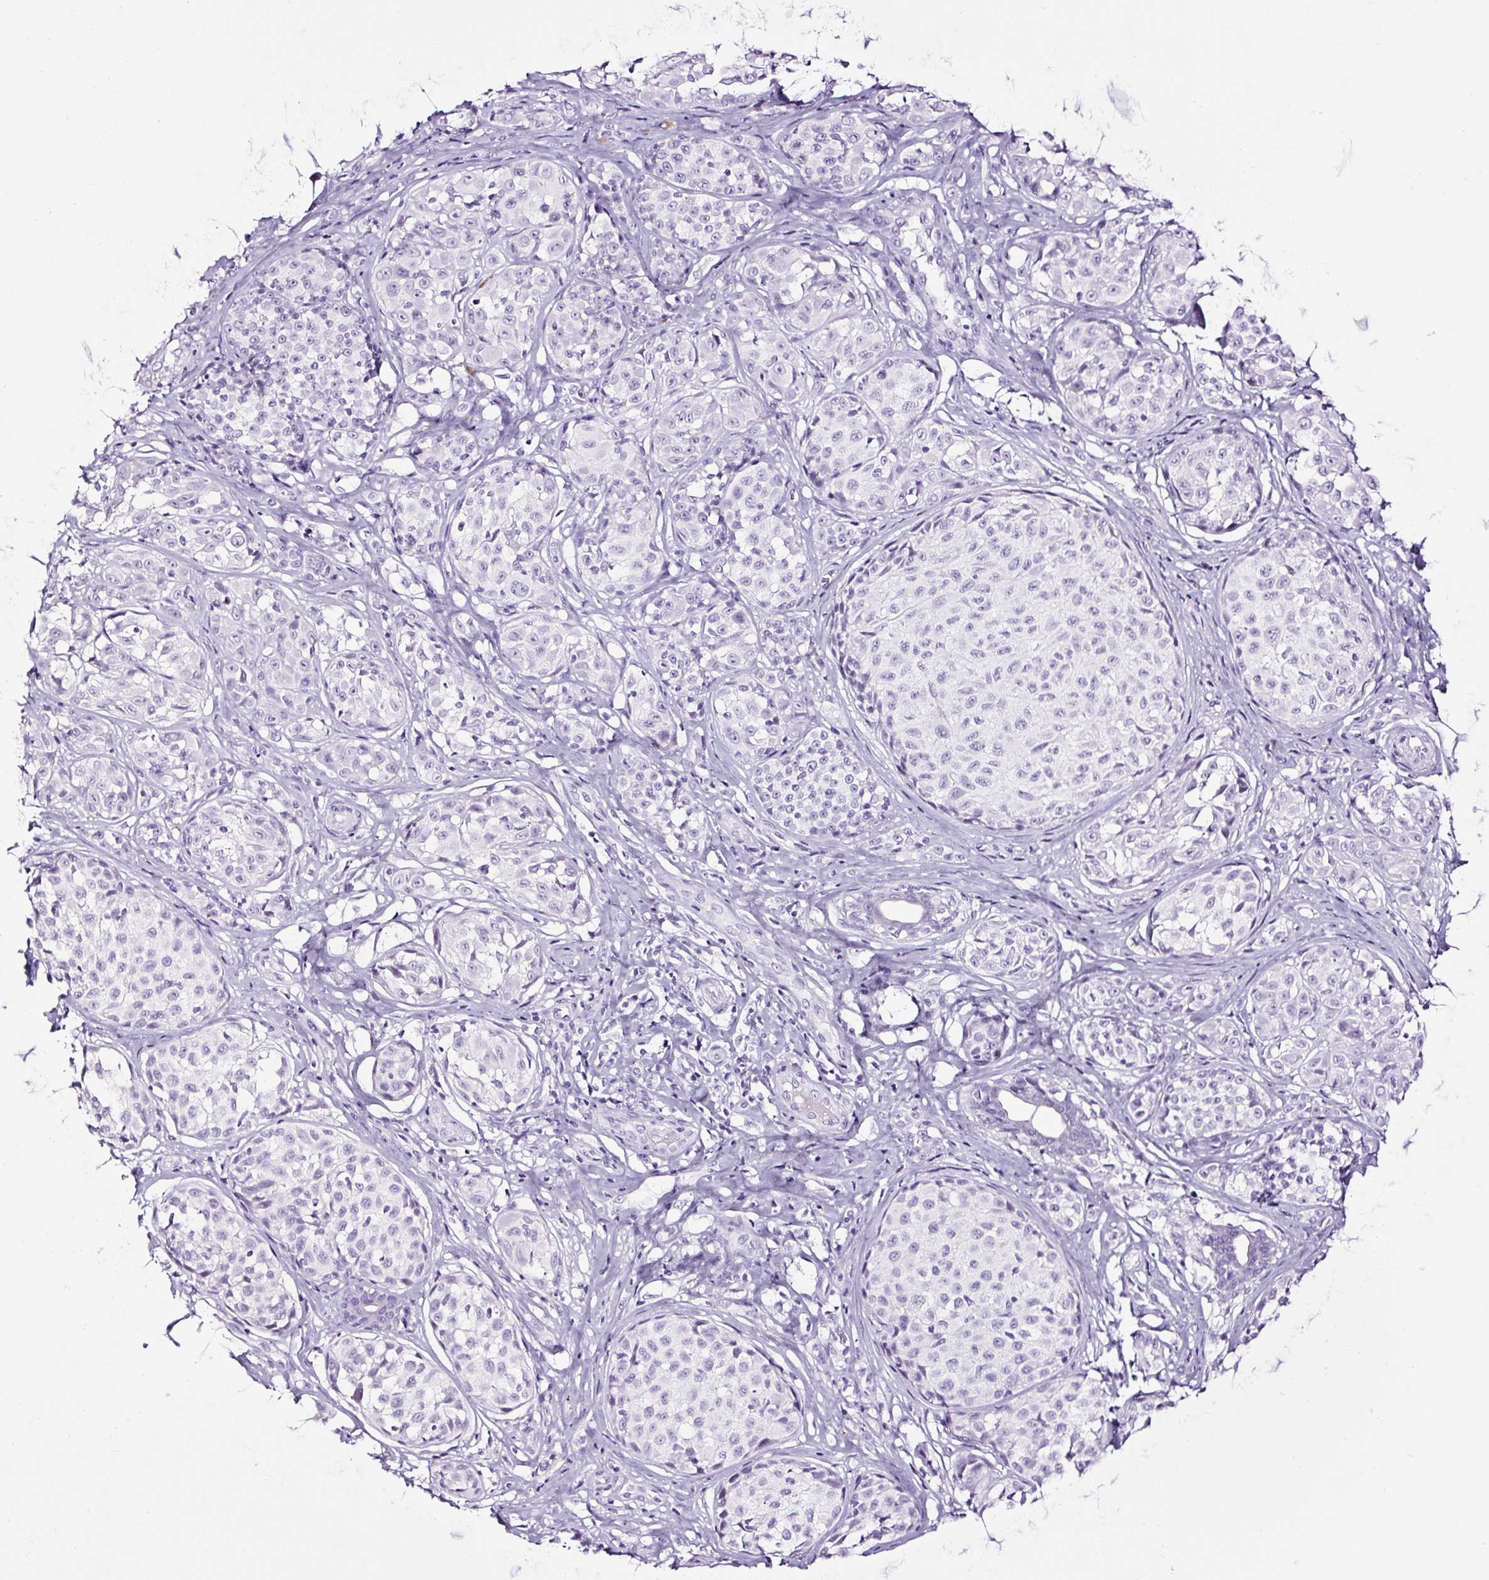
{"staining": {"intensity": "negative", "quantity": "none", "location": "none"}, "tissue": "melanoma", "cell_type": "Tumor cells", "image_type": "cancer", "snomed": [{"axis": "morphology", "description": "Malignant melanoma, NOS"}, {"axis": "topography", "description": "Skin"}], "caption": "Melanoma was stained to show a protein in brown. There is no significant expression in tumor cells.", "gene": "NPHS2", "patient": {"sex": "female", "age": 35}}